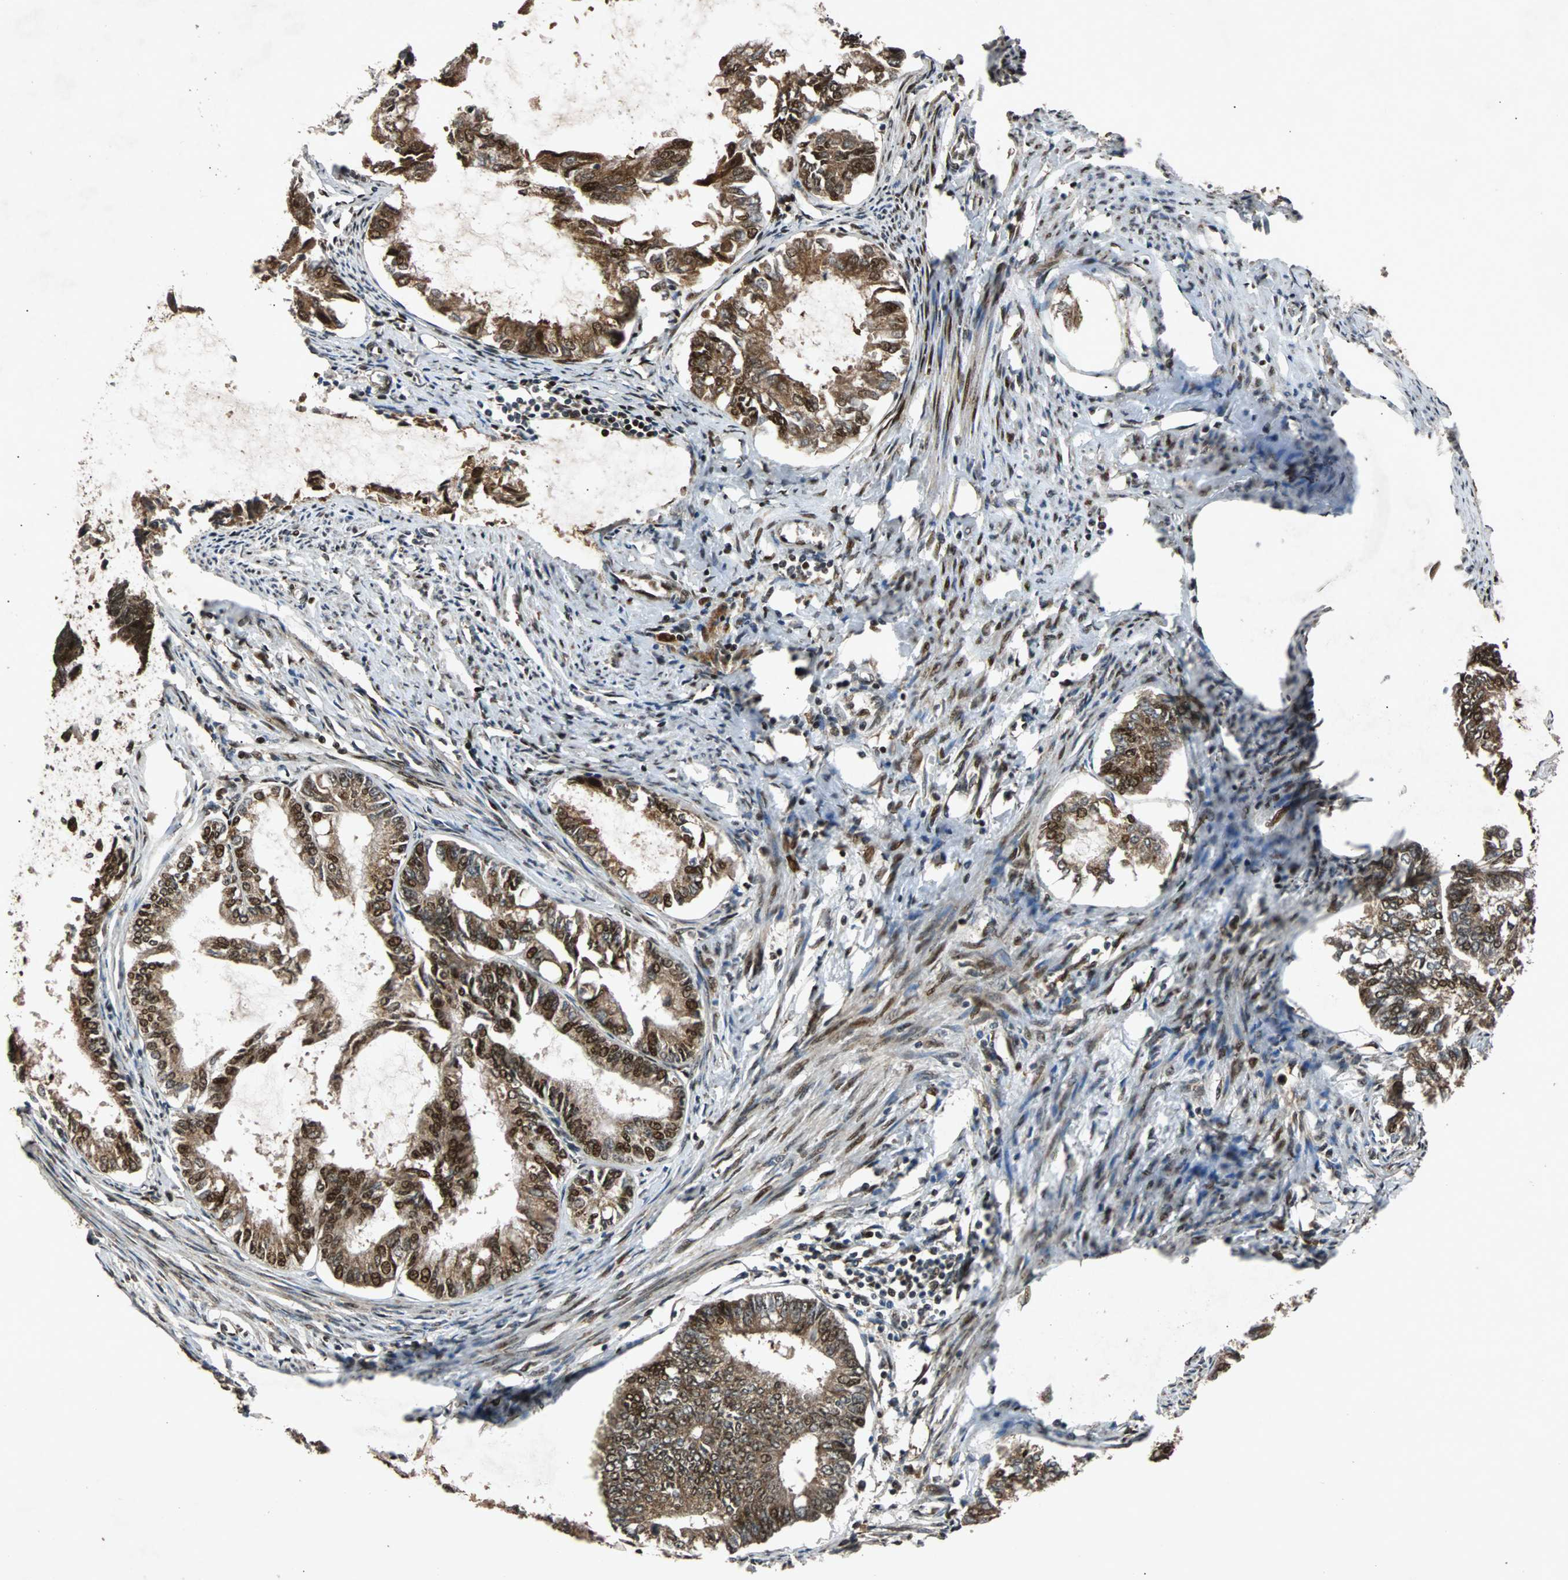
{"staining": {"intensity": "strong", "quantity": ">75%", "location": "cytoplasmic/membranous,nuclear"}, "tissue": "endometrial cancer", "cell_type": "Tumor cells", "image_type": "cancer", "snomed": [{"axis": "morphology", "description": "Adenocarcinoma, NOS"}, {"axis": "topography", "description": "Endometrium"}], "caption": "The image demonstrates immunohistochemical staining of adenocarcinoma (endometrial). There is strong cytoplasmic/membranous and nuclear staining is appreciated in about >75% of tumor cells.", "gene": "USP31", "patient": {"sex": "female", "age": 86}}